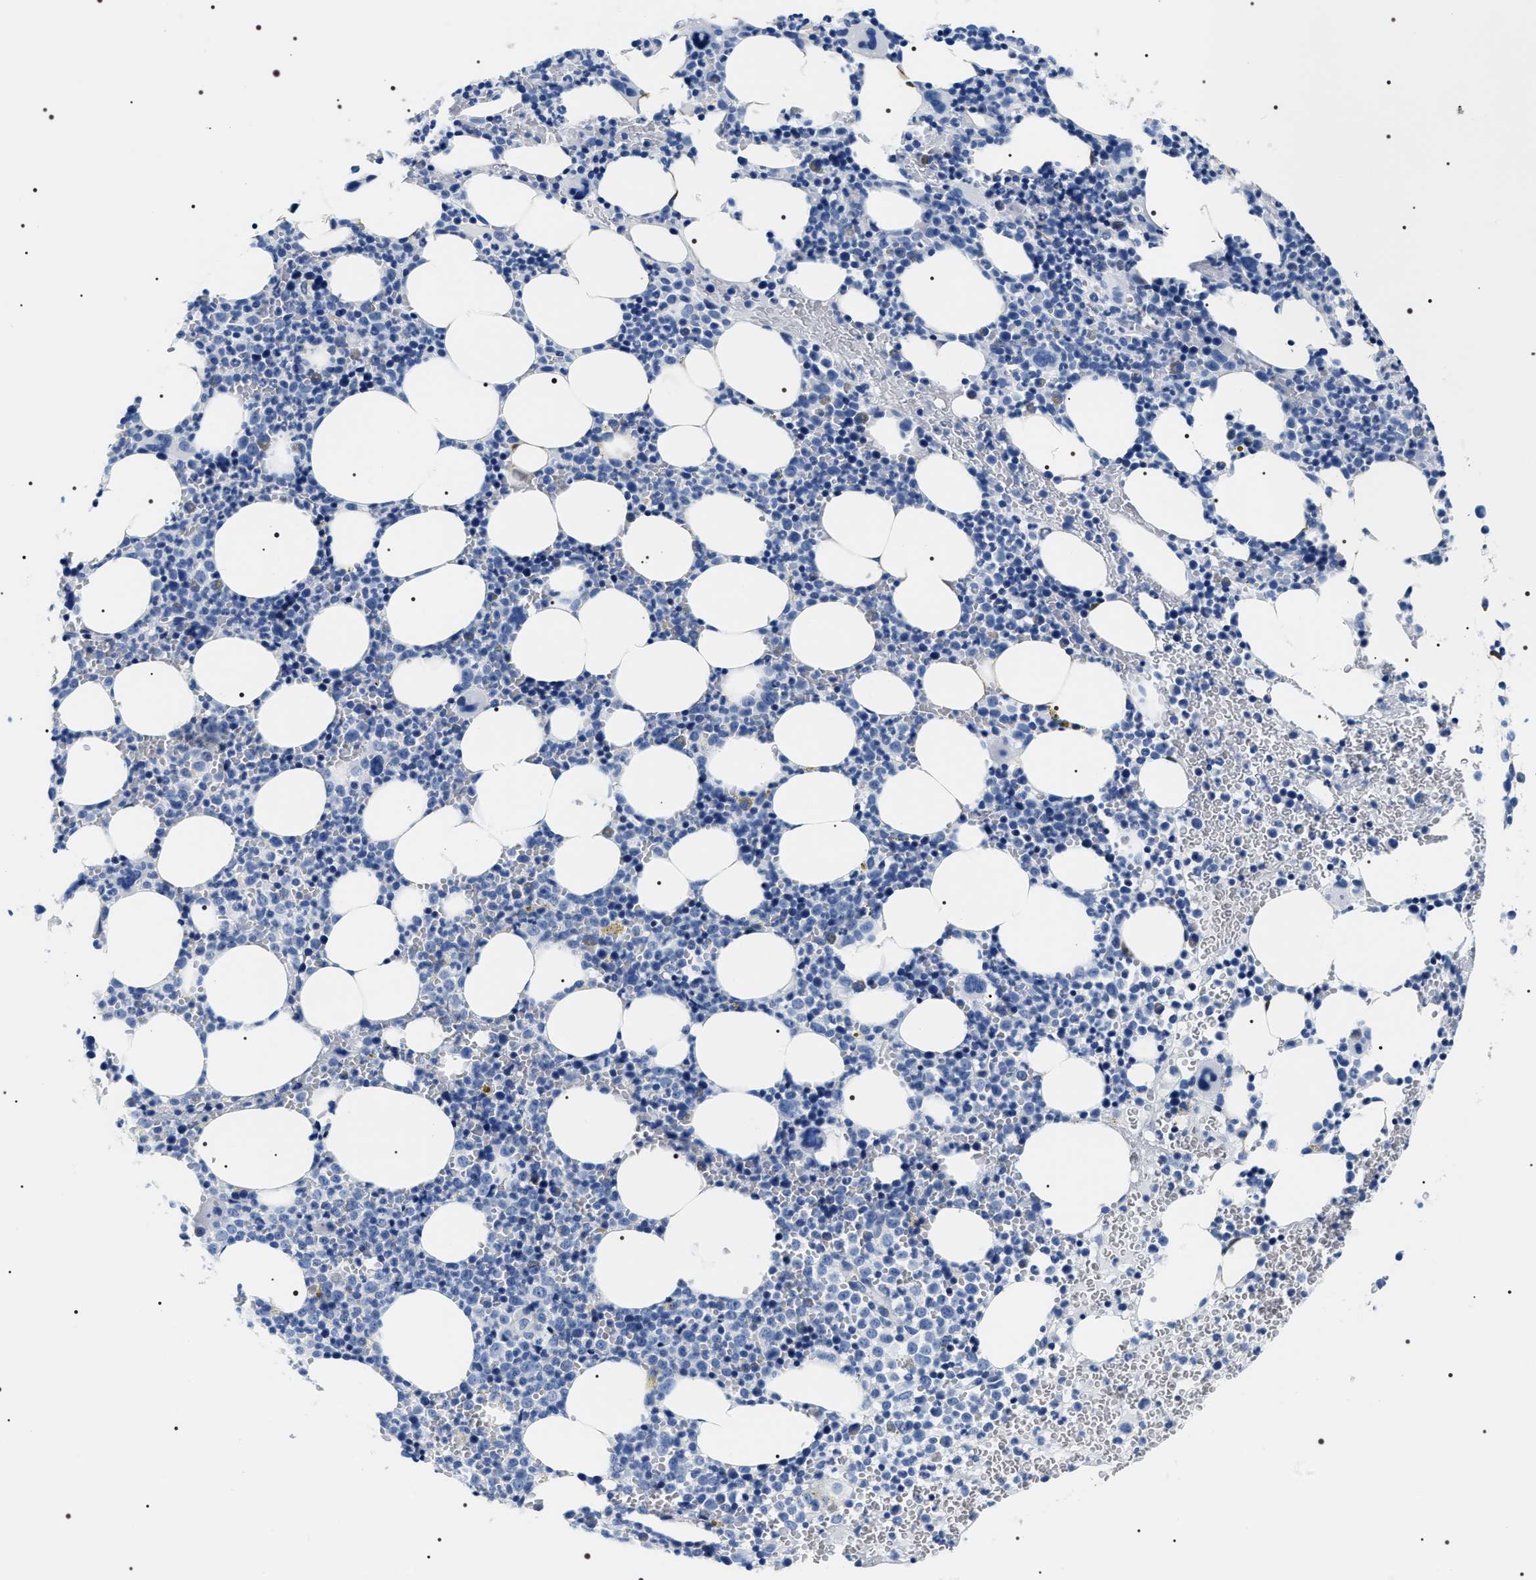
{"staining": {"intensity": "negative", "quantity": "none", "location": "none"}, "tissue": "bone marrow", "cell_type": "Hematopoietic cells", "image_type": "normal", "snomed": [{"axis": "morphology", "description": "Normal tissue, NOS"}, {"axis": "morphology", "description": "Inflammation, NOS"}, {"axis": "topography", "description": "Bone marrow"}], "caption": "The immunohistochemistry (IHC) photomicrograph has no significant staining in hematopoietic cells of bone marrow.", "gene": "ADH4", "patient": {"sex": "female", "age": 67}}